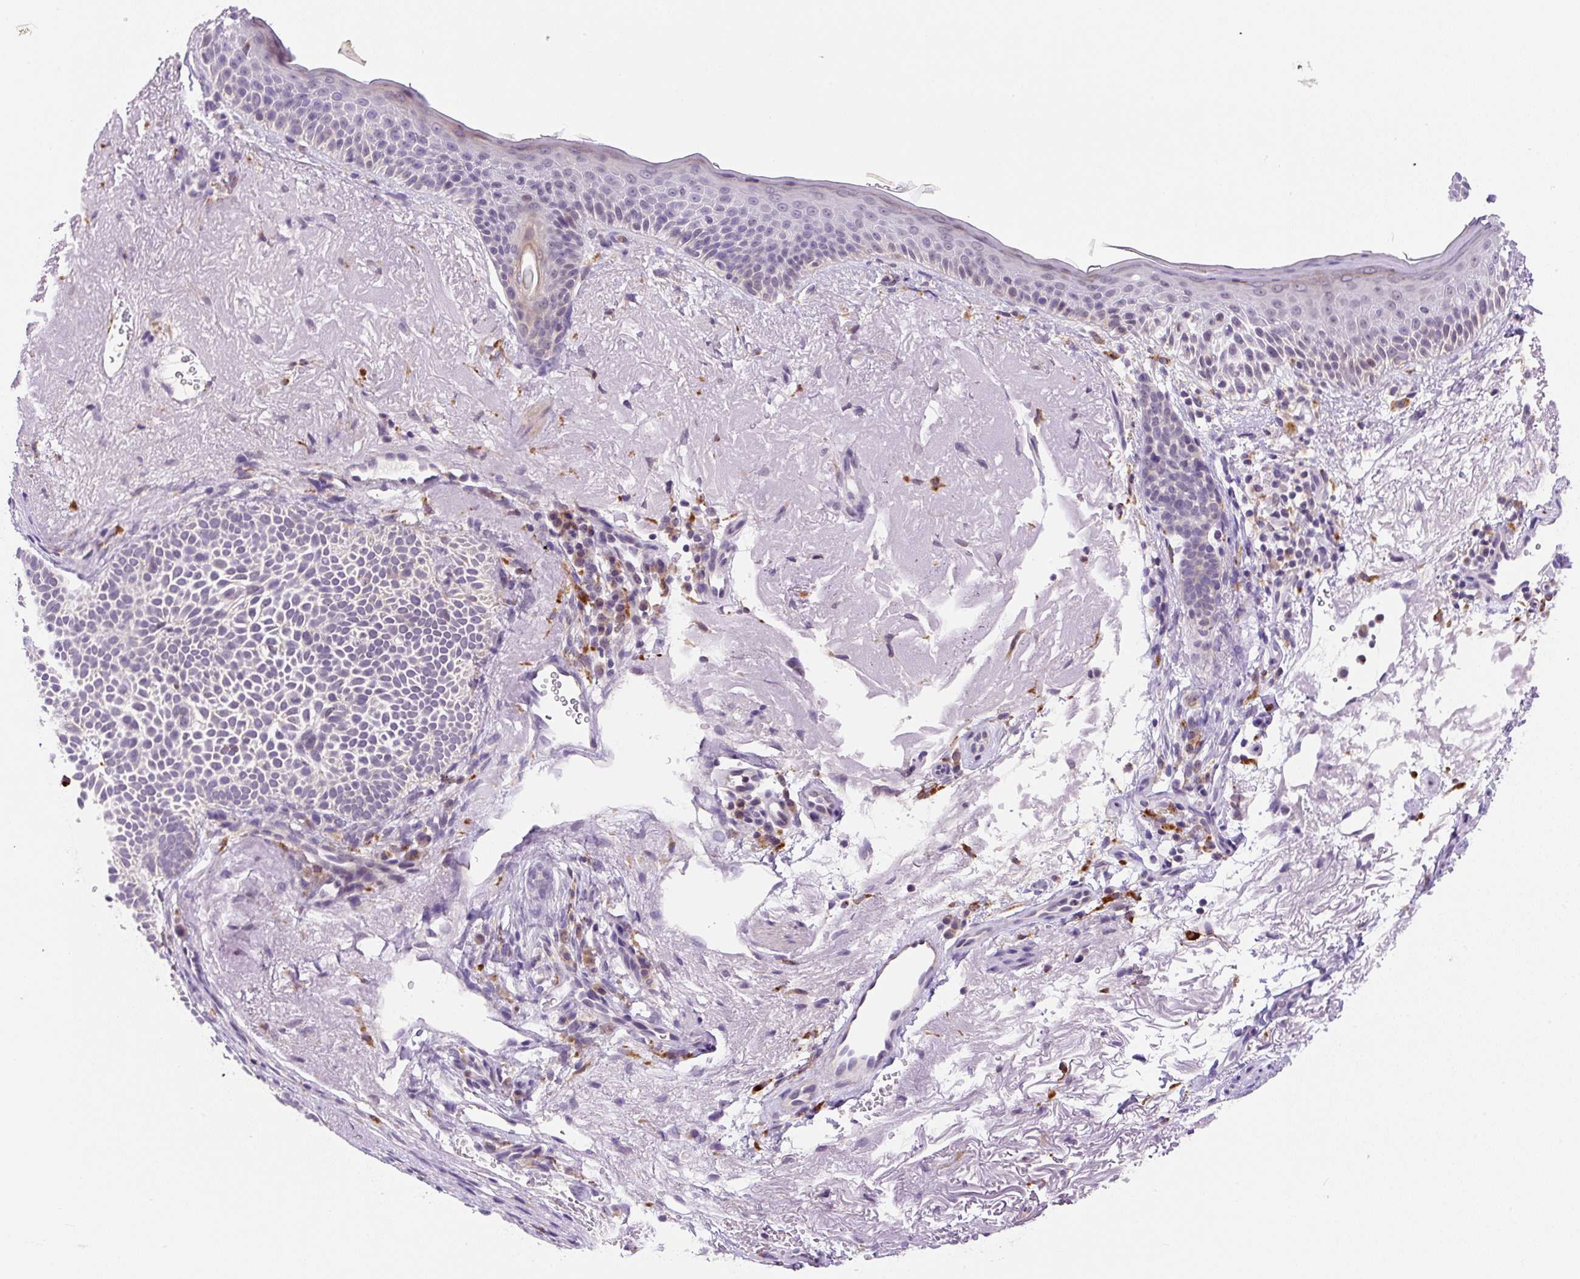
{"staining": {"intensity": "negative", "quantity": "none", "location": "none"}, "tissue": "skin cancer", "cell_type": "Tumor cells", "image_type": "cancer", "snomed": [{"axis": "morphology", "description": "Basal cell carcinoma"}, {"axis": "topography", "description": "Skin"}], "caption": "The micrograph exhibits no significant staining in tumor cells of skin basal cell carcinoma. The staining is performed using DAB (3,3'-diaminobenzidine) brown chromogen with nuclei counter-stained in using hematoxylin.", "gene": "CEBPZOS", "patient": {"sex": "female", "age": 77}}